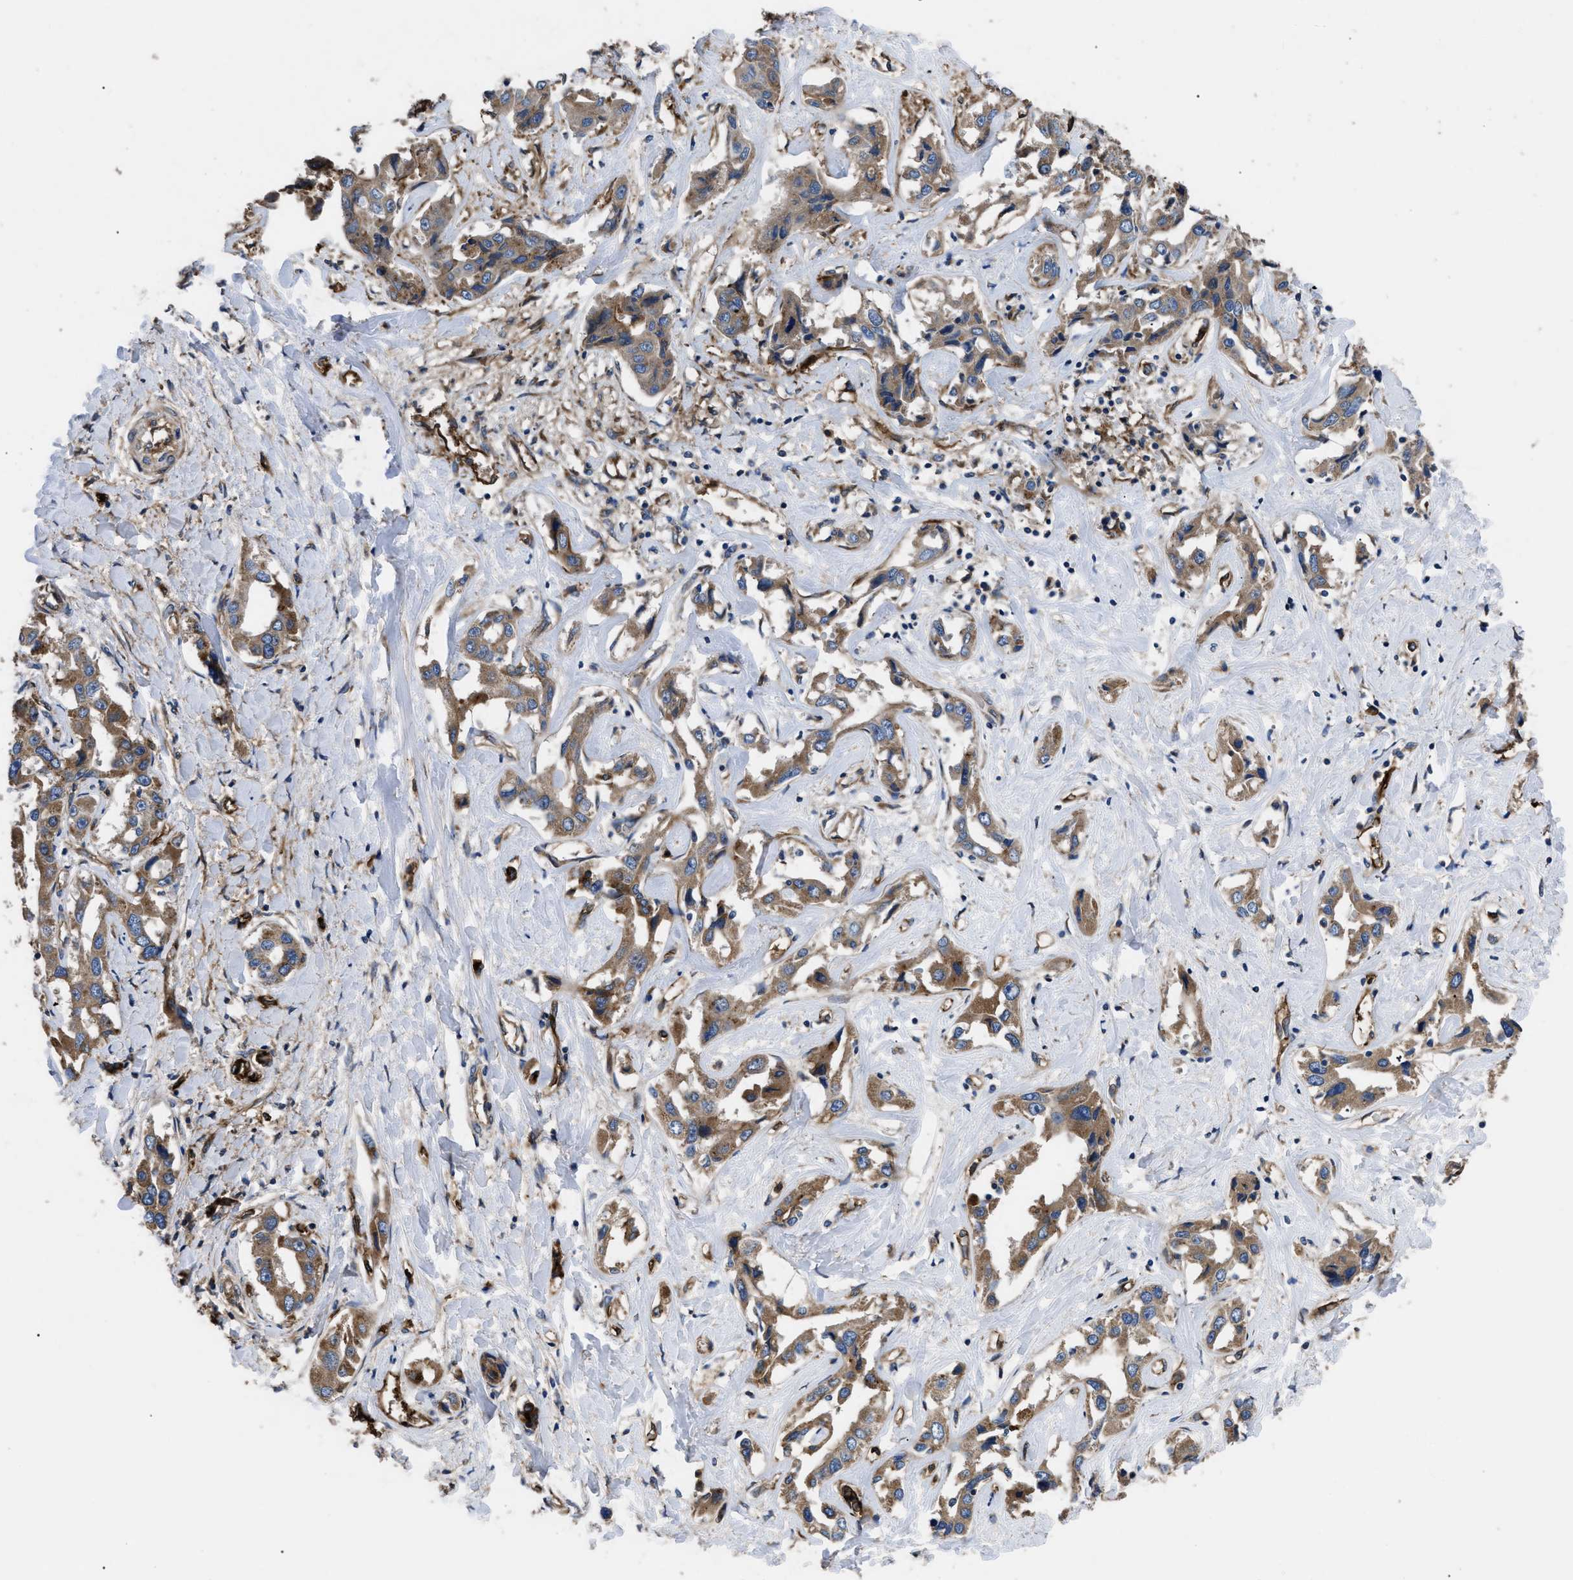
{"staining": {"intensity": "moderate", "quantity": ">75%", "location": "cytoplasmic/membranous"}, "tissue": "liver cancer", "cell_type": "Tumor cells", "image_type": "cancer", "snomed": [{"axis": "morphology", "description": "Cholangiocarcinoma"}, {"axis": "topography", "description": "Liver"}], "caption": "A micrograph of human liver cancer (cholangiocarcinoma) stained for a protein shows moderate cytoplasmic/membranous brown staining in tumor cells.", "gene": "NT5E", "patient": {"sex": "male", "age": 59}}